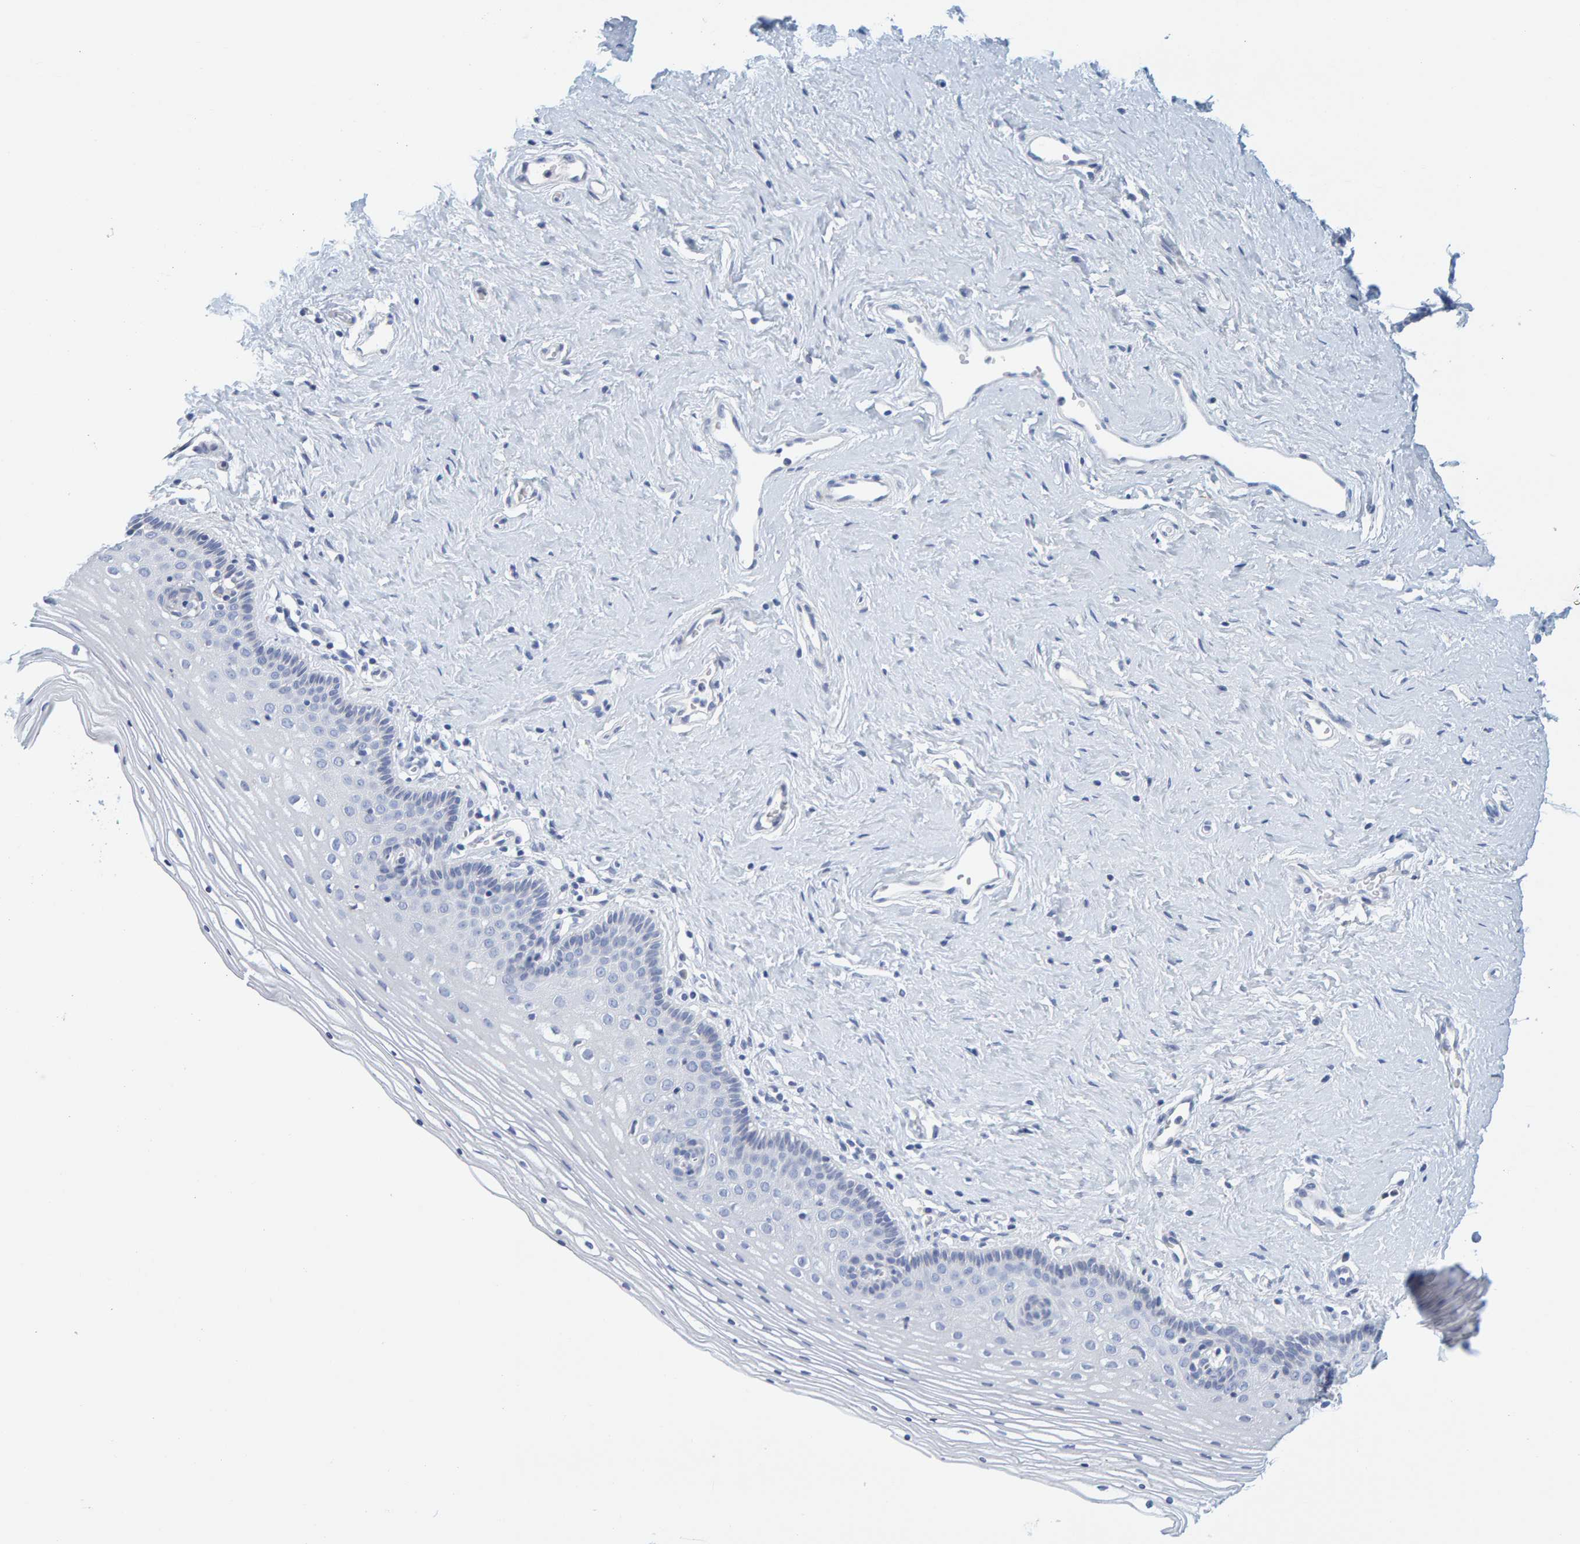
{"staining": {"intensity": "negative", "quantity": "none", "location": "none"}, "tissue": "vagina", "cell_type": "Squamous epithelial cells", "image_type": "normal", "snomed": [{"axis": "morphology", "description": "Normal tissue, NOS"}, {"axis": "topography", "description": "Vagina"}], "caption": "A histopathology image of vagina stained for a protein demonstrates no brown staining in squamous epithelial cells. (DAB immunohistochemistry visualized using brightfield microscopy, high magnification).", "gene": "MOG", "patient": {"sex": "female", "age": 32}}